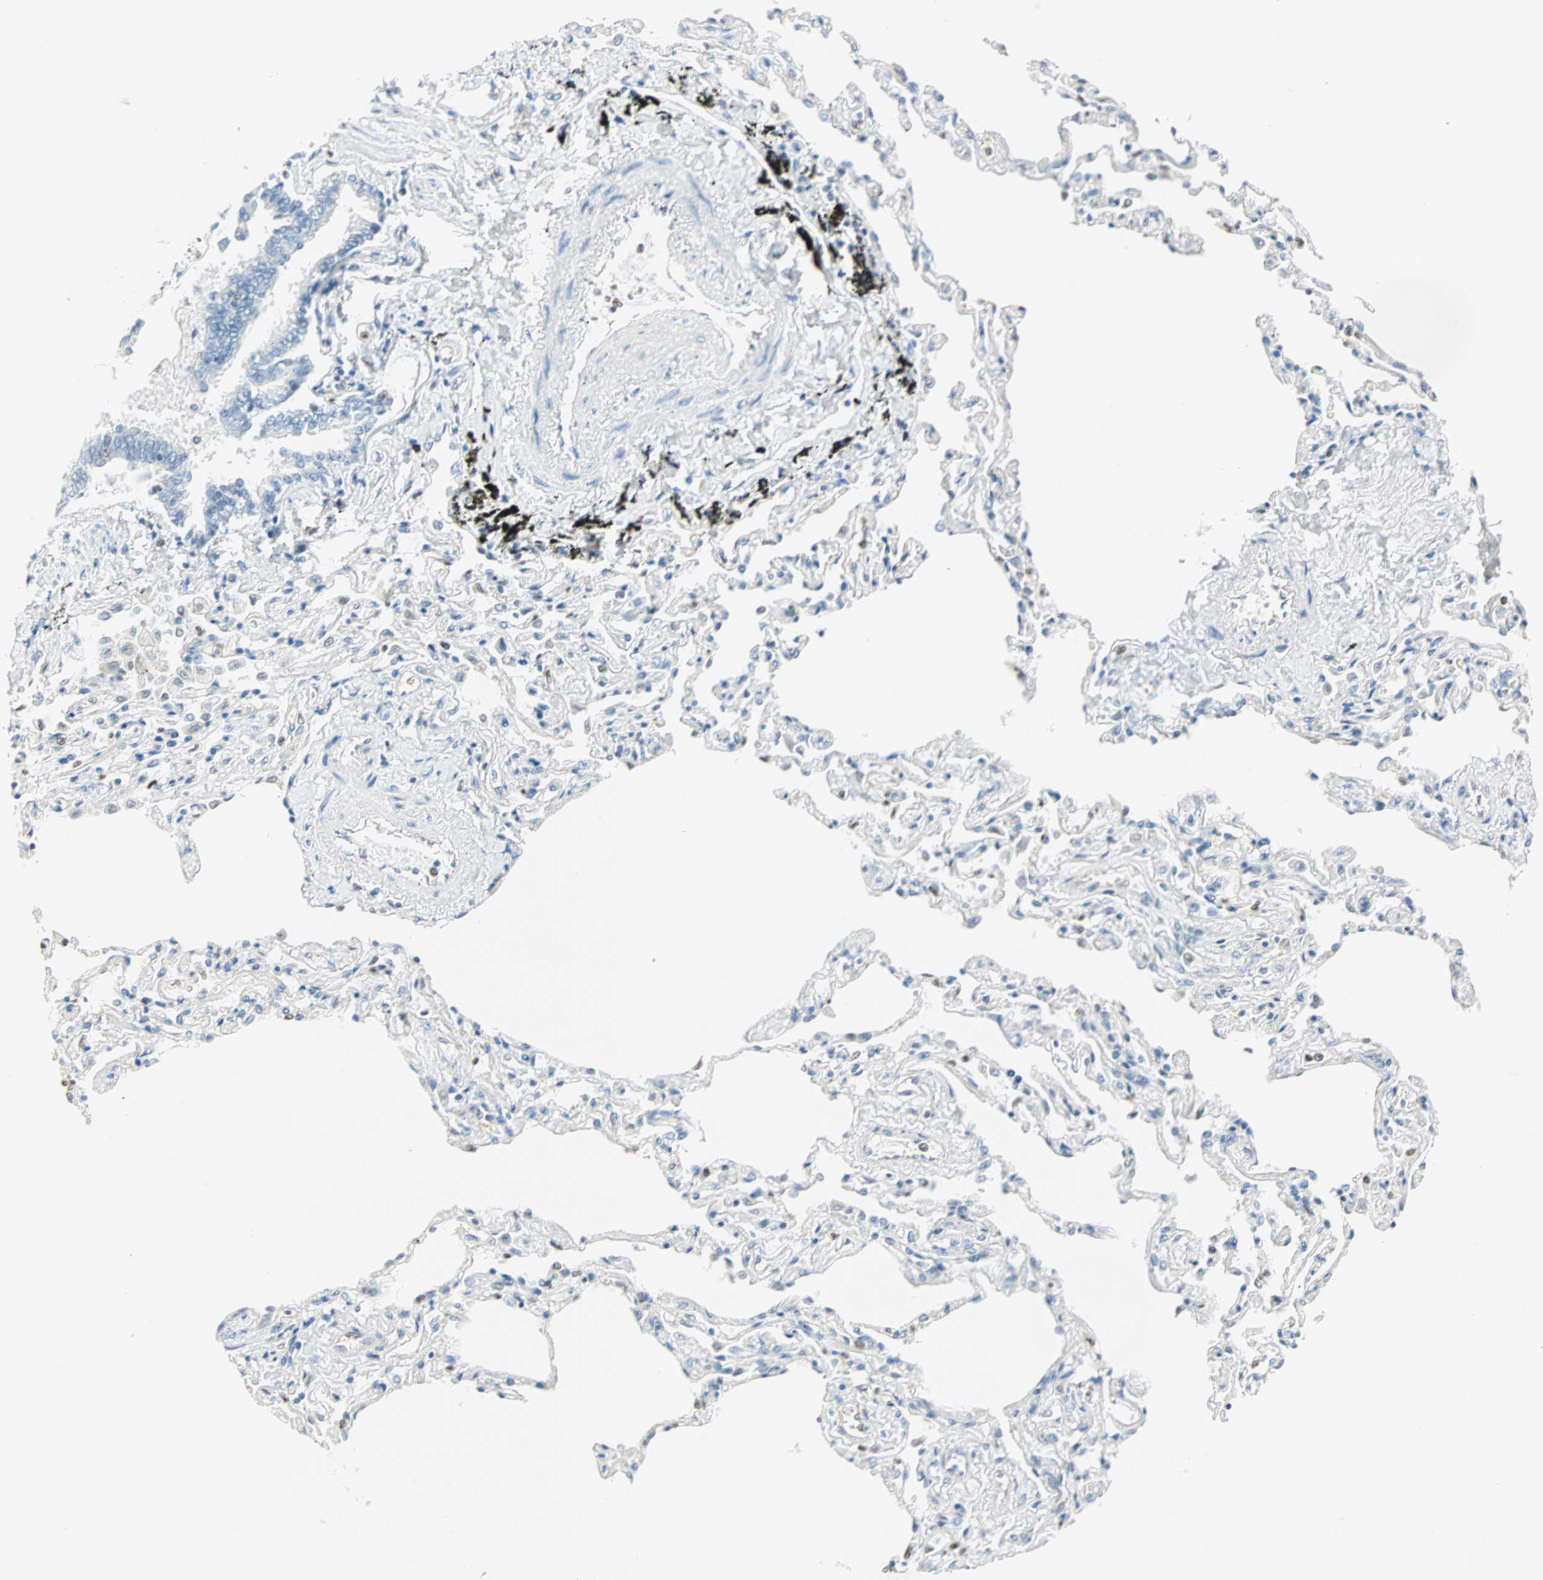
{"staining": {"intensity": "weak", "quantity": "<25%", "location": "cytoplasmic/membranous"}, "tissue": "bronchus", "cell_type": "Respiratory epithelial cells", "image_type": "normal", "snomed": [{"axis": "morphology", "description": "Normal tissue, NOS"}, {"axis": "topography", "description": "Lung"}], "caption": "Human bronchus stained for a protein using immunohistochemistry (IHC) demonstrates no expression in respiratory epithelial cells.", "gene": "MLLT10", "patient": {"sex": "male", "age": 64}}